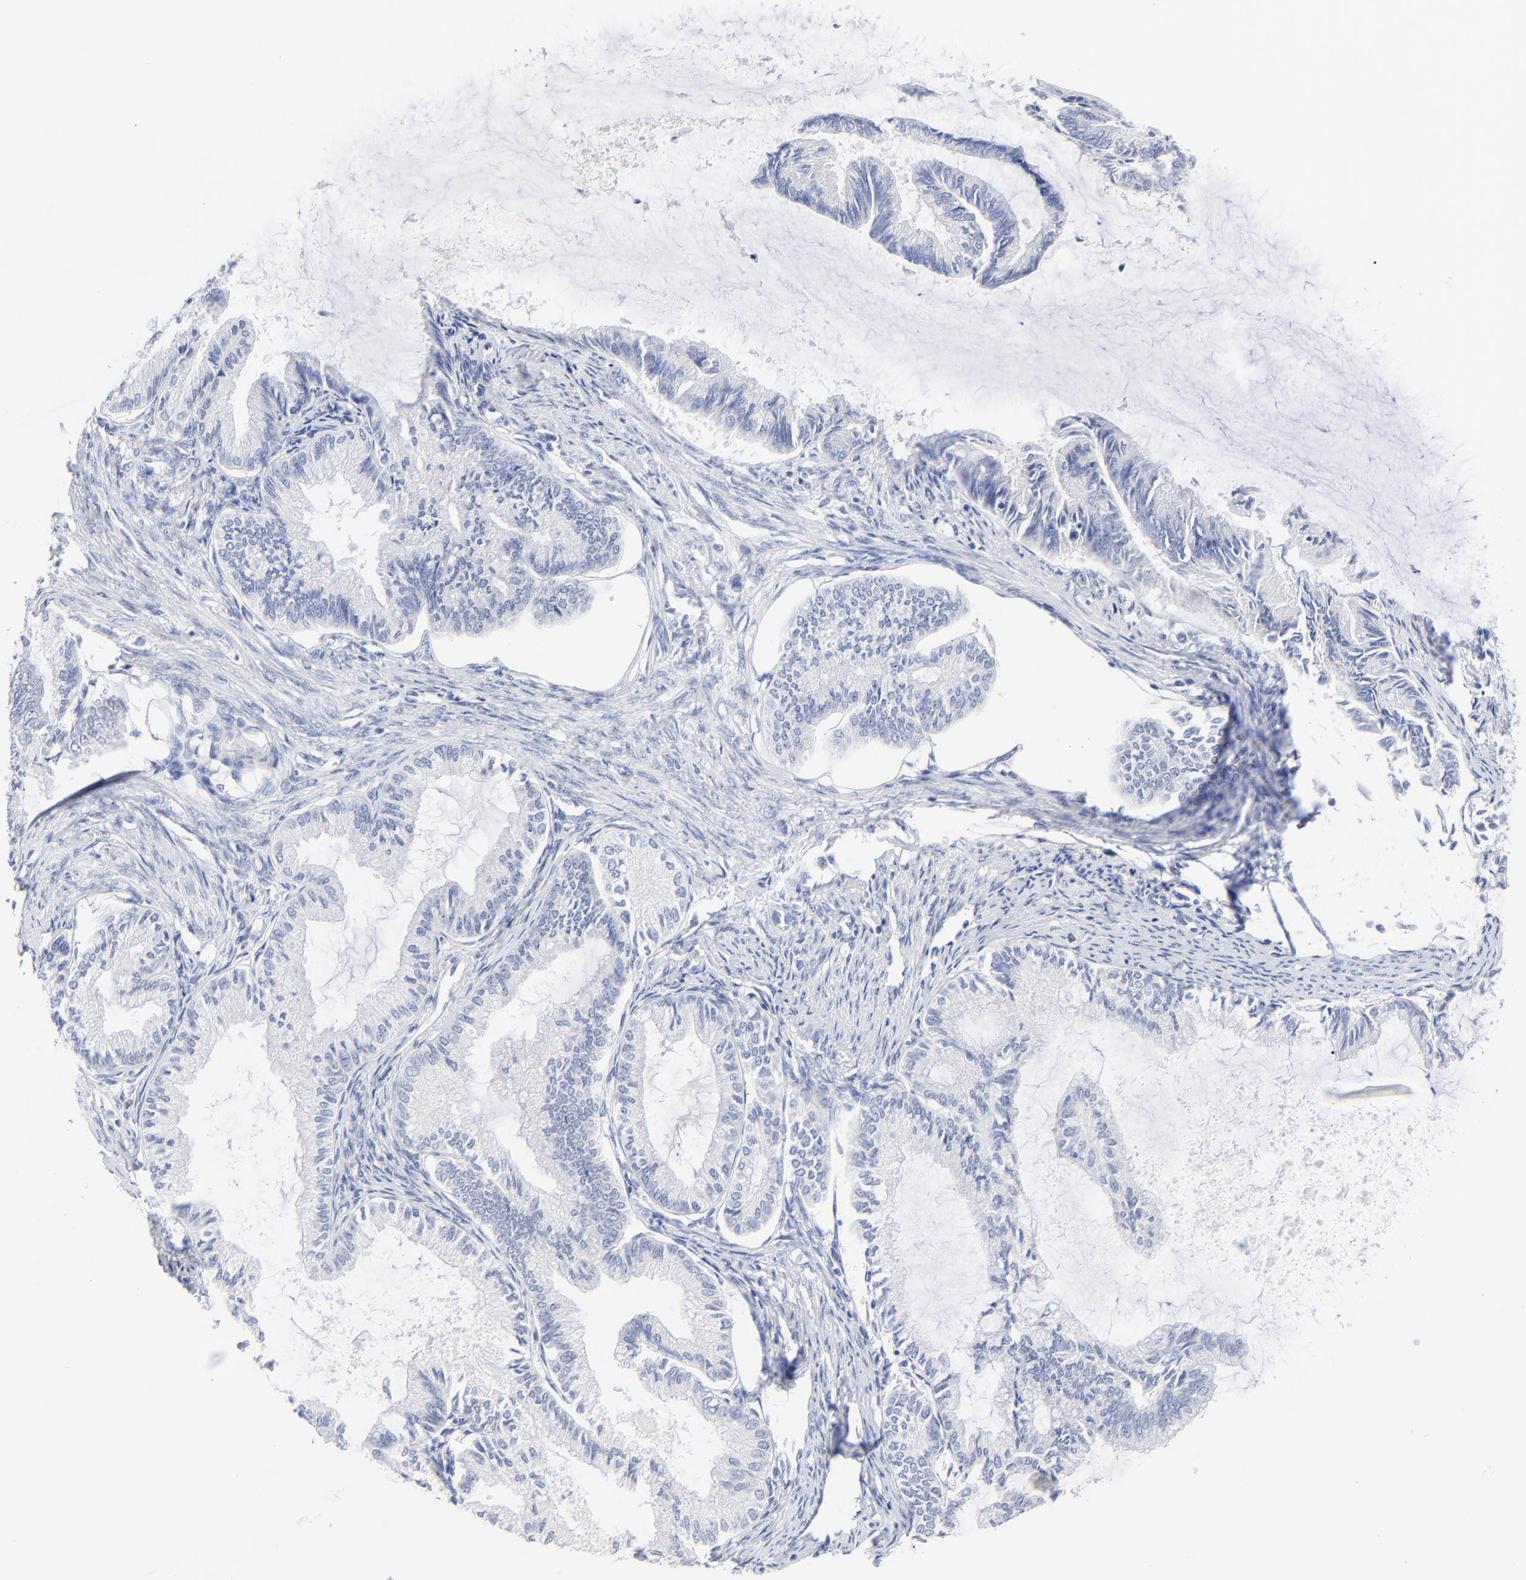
{"staining": {"intensity": "negative", "quantity": "none", "location": "none"}, "tissue": "endometrial cancer", "cell_type": "Tumor cells", "image_type": "cancer", "snomed": [{"axis": "morphology", "description": "Adenocarcinoma, NOS"}, {"axis": "topography", "description": "Endometrium"}], "caption": "Immunohistochemistry histopathology image of human adenocarcinoma (endometrial) stained for a protein (brown), which demonstrates no positivity in tumor cells. (Stains: DAB (3,3'-diaminobenzidine) immunohistochemistry (IHC) with hematoxylin counter stain, Microscopy: brightfield microscopy at high magnification).", "gene": "SULT4A1", "patient": {"sex": "female", "age": 86}}